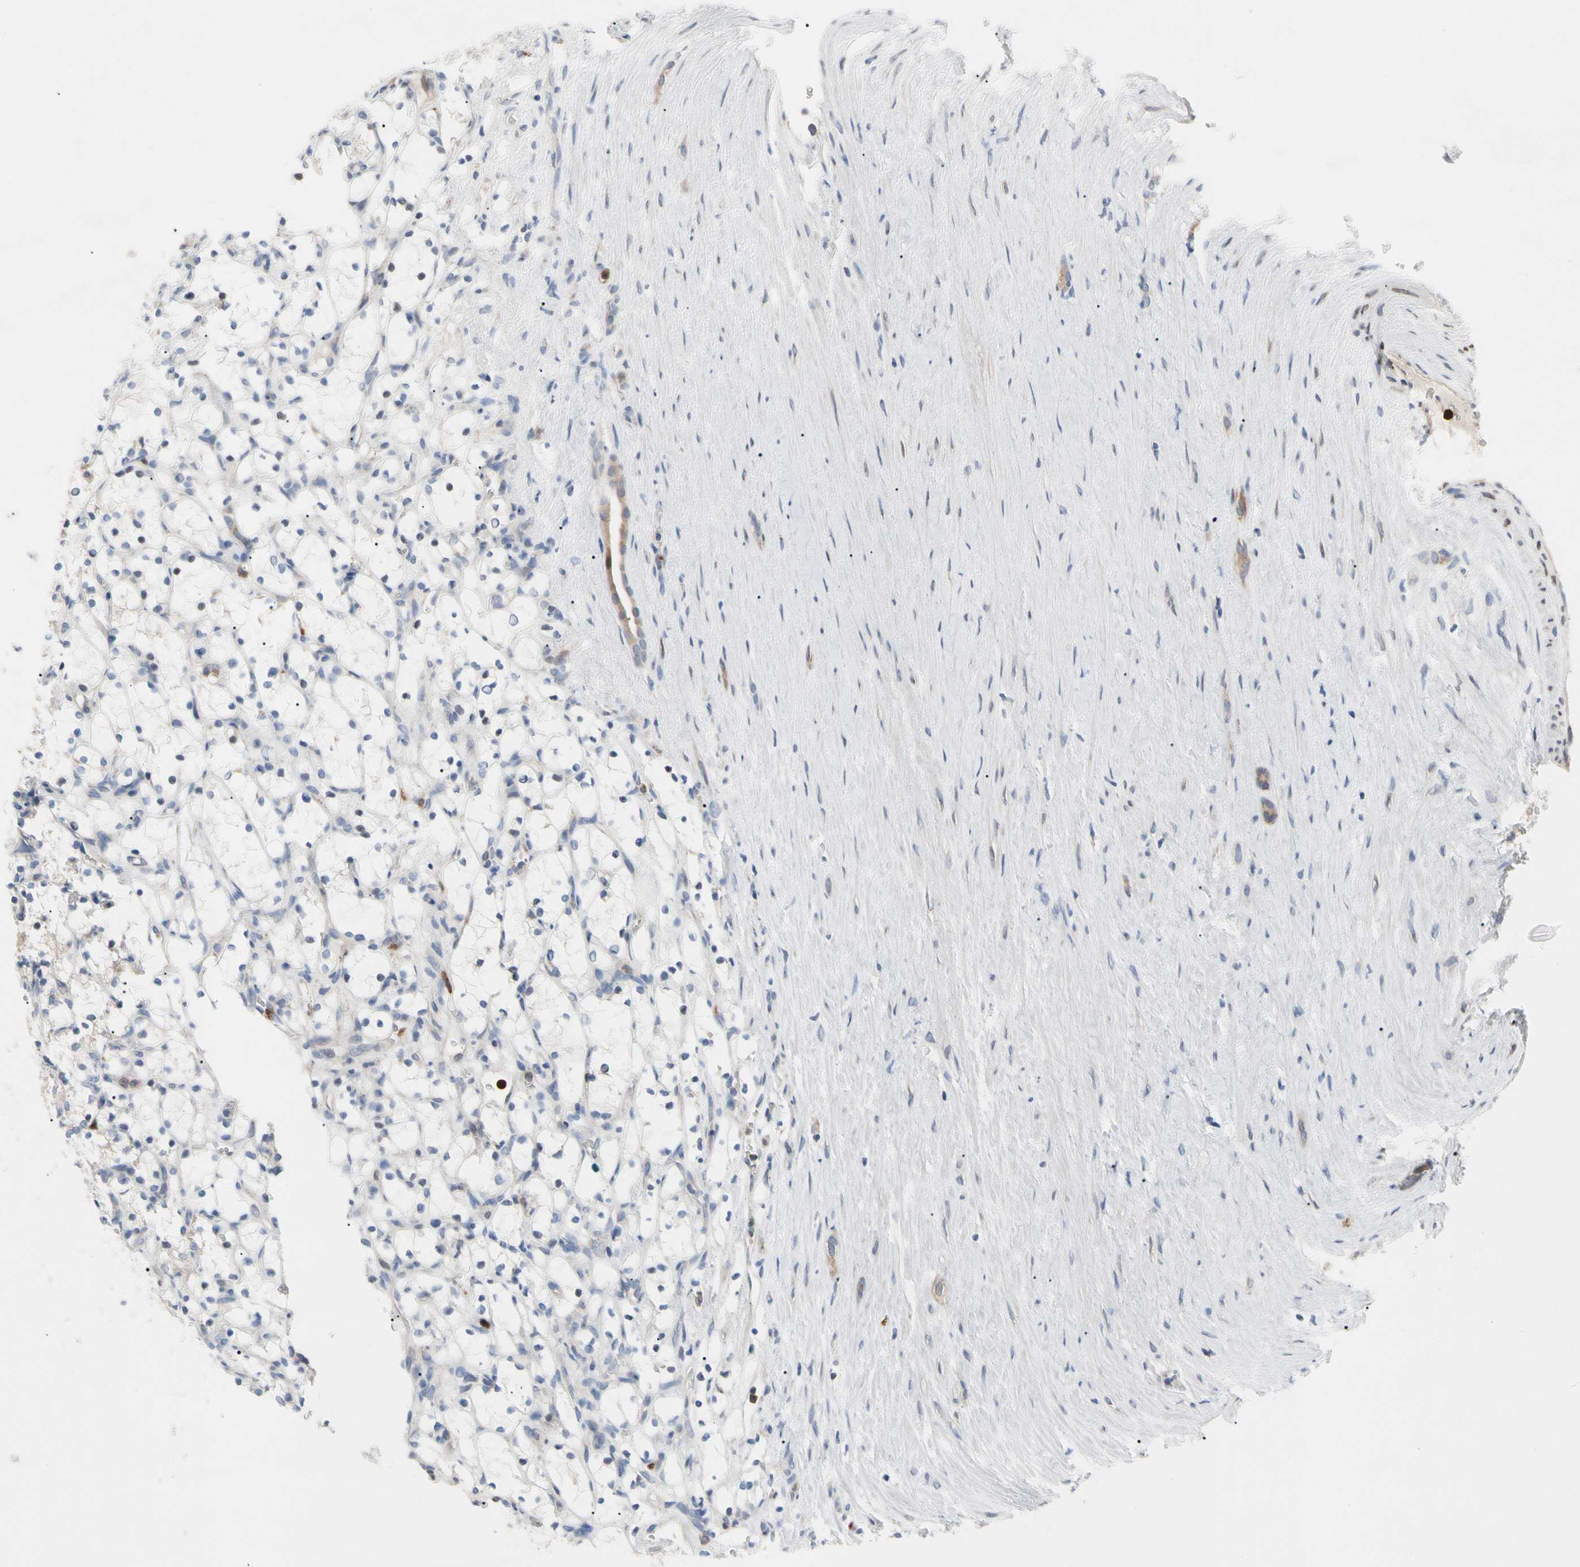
{"staining": {"intensity": "negative", "quantity": "none", "location": "none"}, "tissue": "renal cancer", "cell_type": "Tumor cells", "image_type": "cancer", "snomed": [{"axis": "morphology", "description": "Adenocarcinoma, NOS"}, {"axis": "topography", "description": "Kidney"}], "caption": "Renal cancer was stained to show a protein in brown. There is no significant expression in tumor cells.", "gene": "MCL1", "patient": {"sex": "female", "age": 69}}